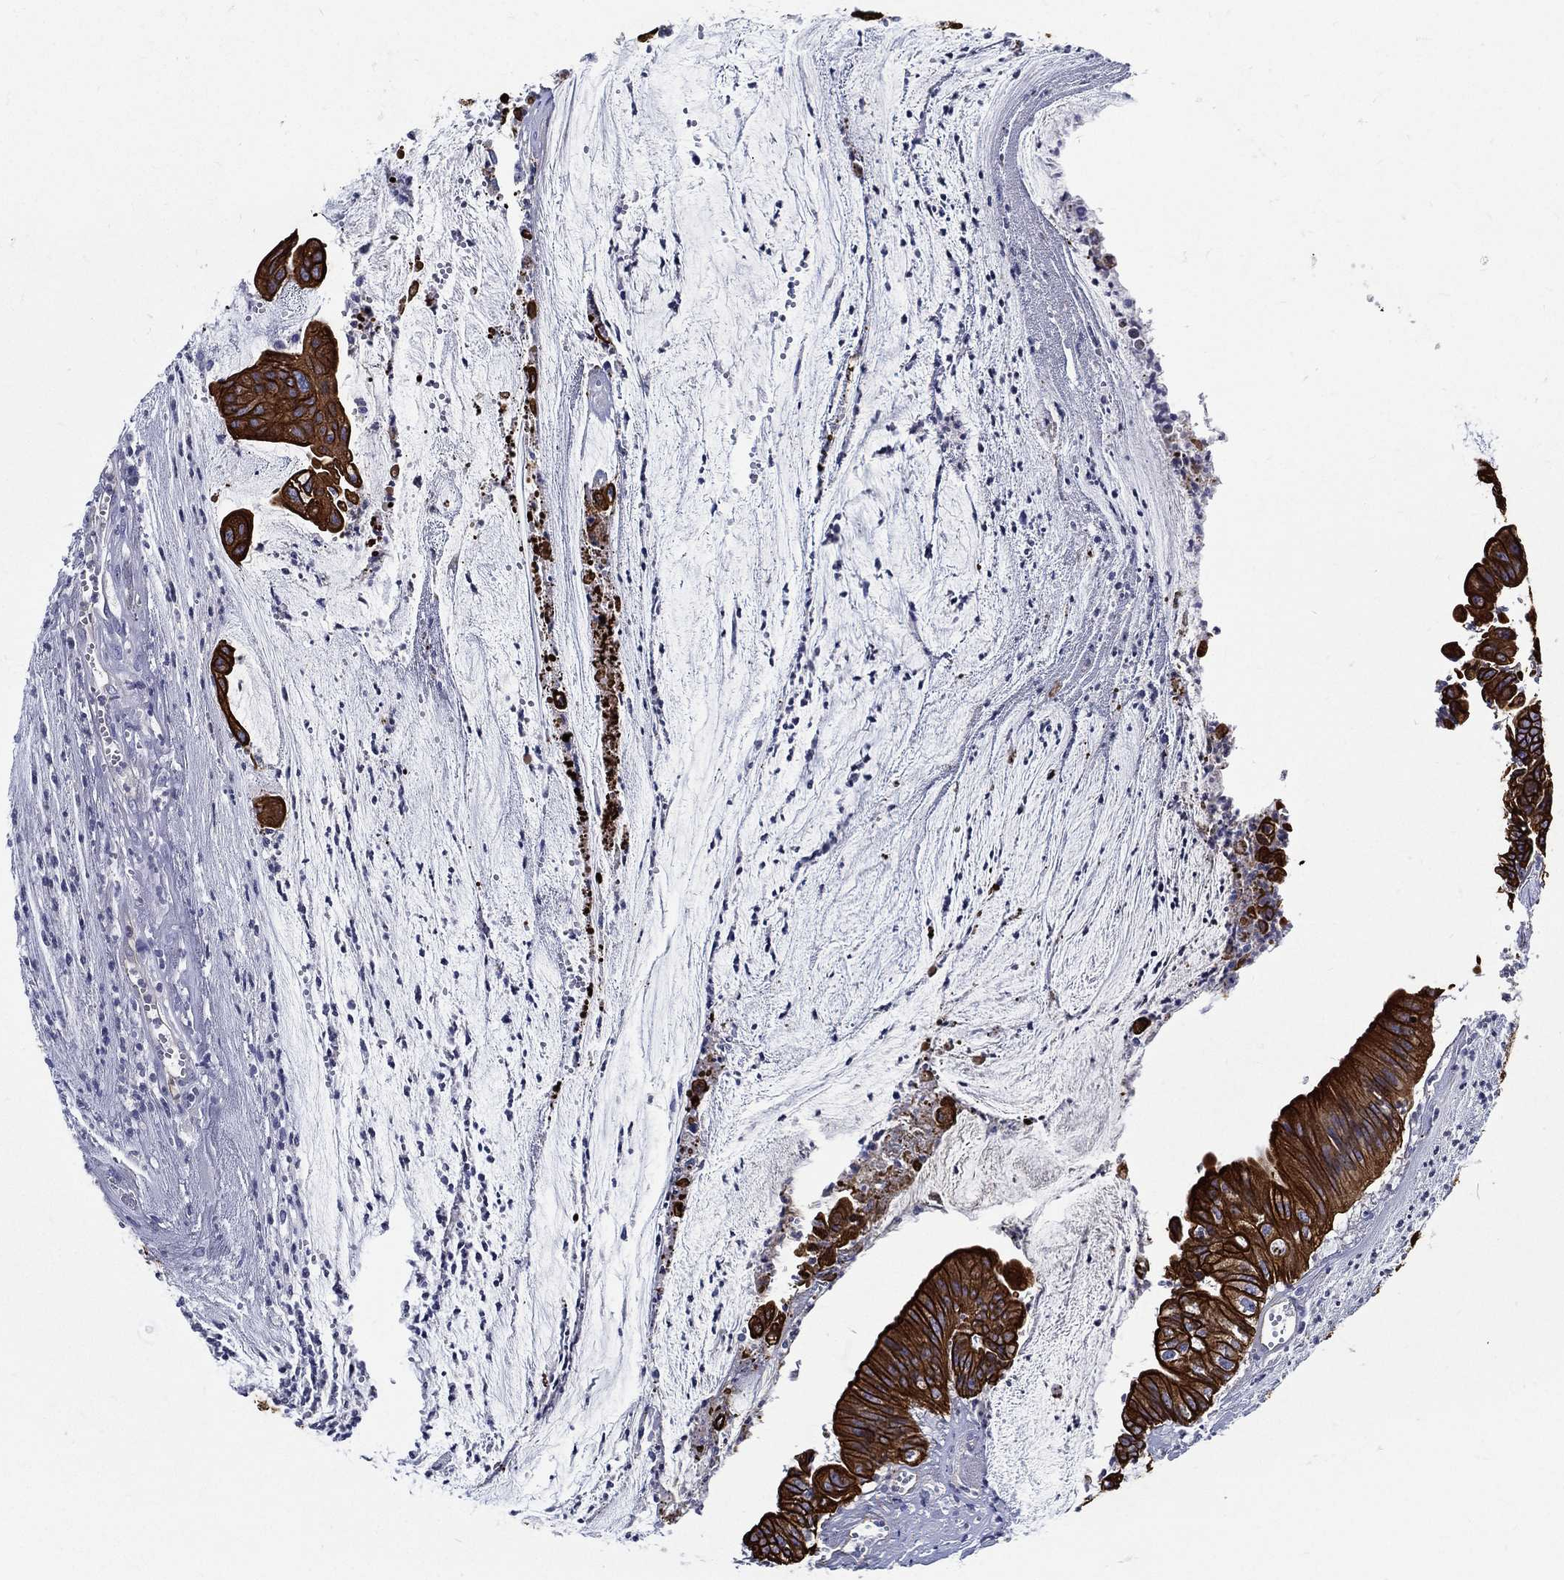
{"staining": {"intensity": "strong", "quantity": ">75%", "location": "cytoplasmic/membranous"}, "tissue": "colorectal cancer", "cell_type": "Tumor cells", "image_type": "cancer", "snomed": [{"axis": "morphology", "description": "Adenocarcinoma, NOS"}, {"axis": "topography", "description": "Colon"}], "caption": "IHC (DAB (3,3'-diaminobenzidine)) staining of human colorectal cancer (adenocarcinoma) demonstrates strong cytoplasmic/membranous protein positivity in about >75% of tumor cells.", "gene": "NEDD9", "patient": {"sex": "female", "age": 69}}